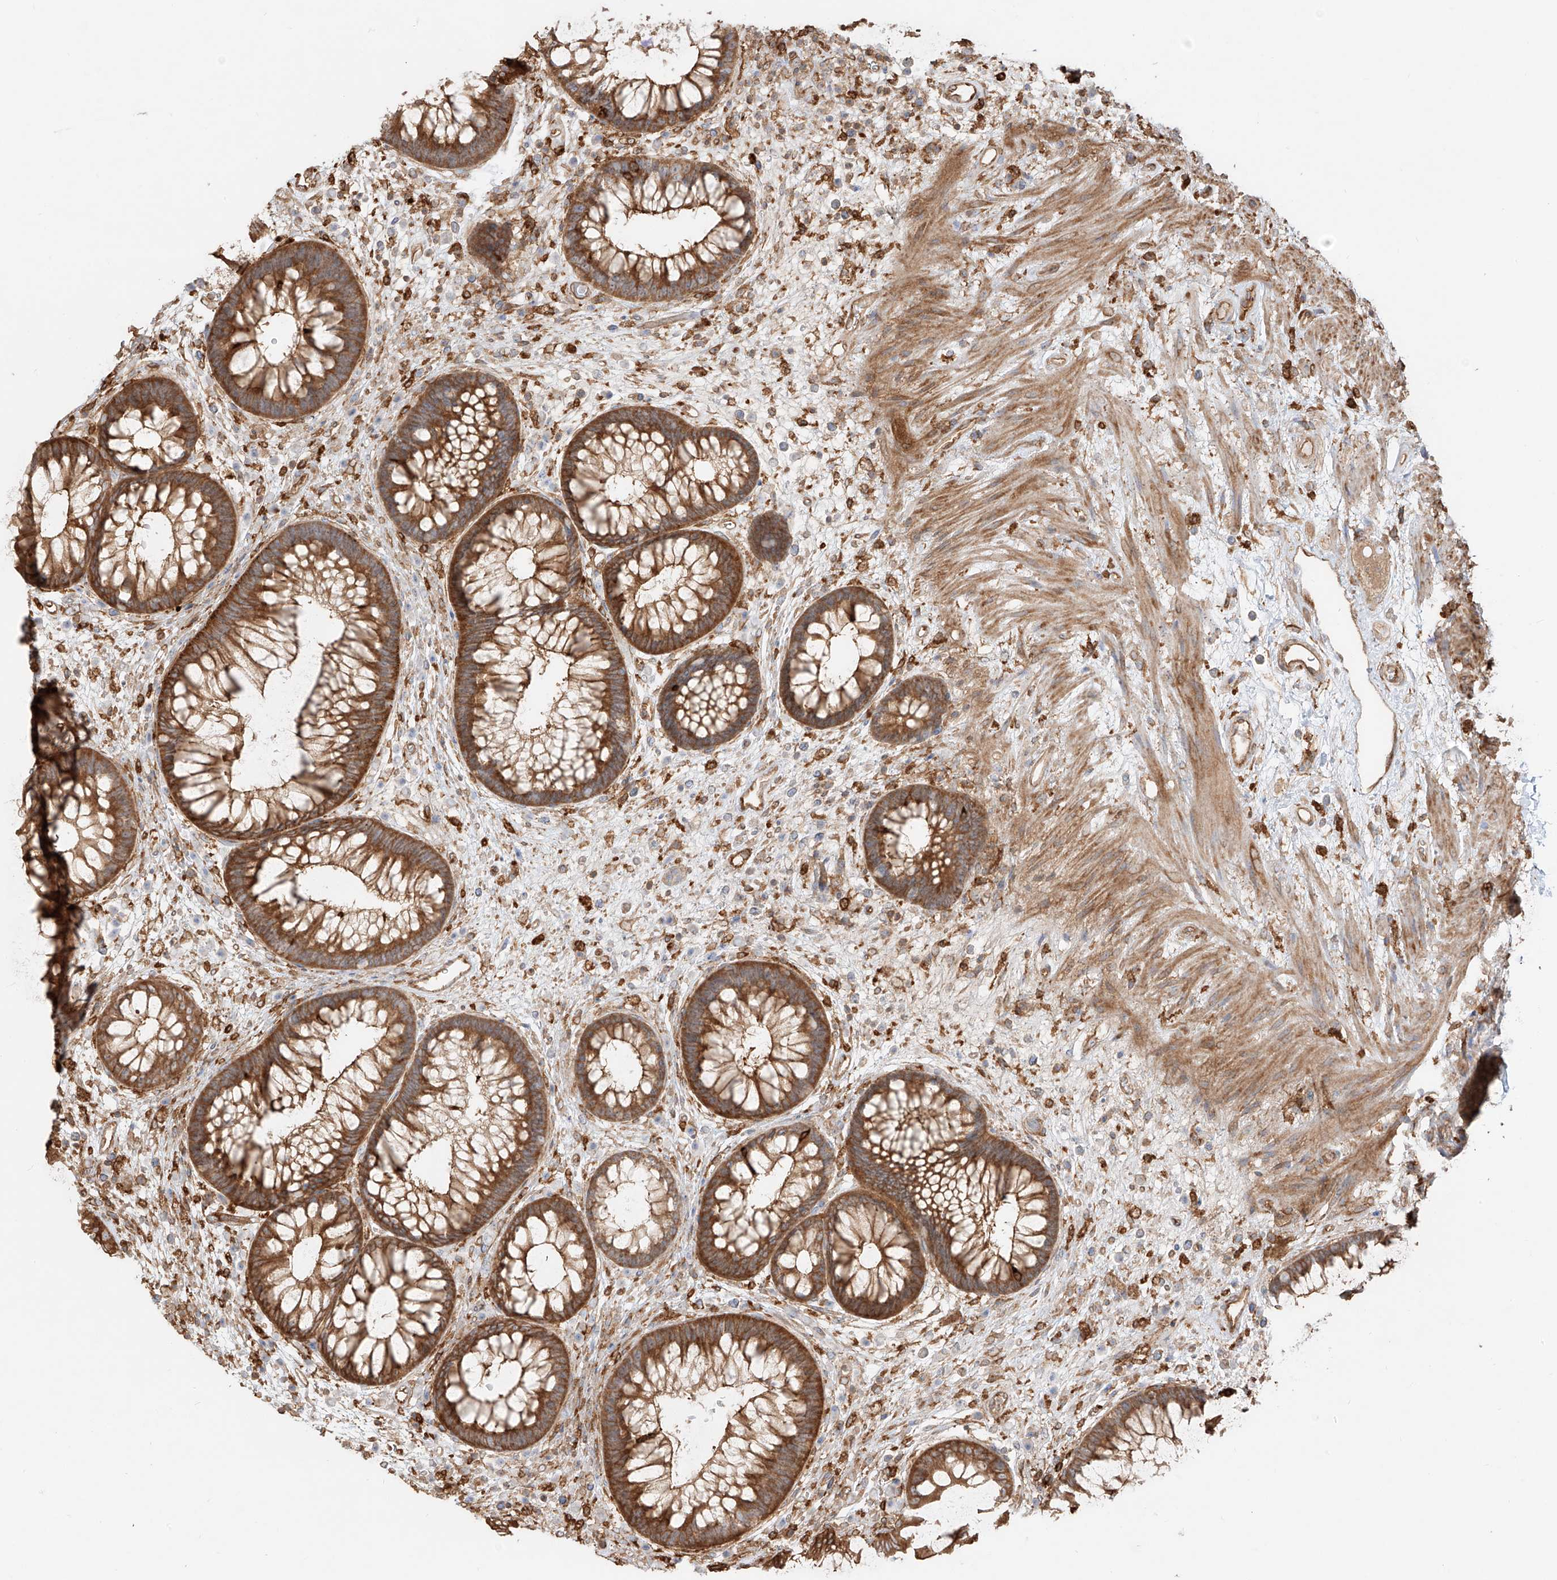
{"staining": {"intensity": "moderate", "quantity": ">75%", "location": "cytoplasmic/membranous"}, "tissue": "rectum", "cell_type": "Glandular cells", "image_type": "normal", "snomed": [{"axis": "morphology", "description": "Normal tissue, NOS"}, {"axis": "topography", "description": "Rectum"}], "caption": "Immunohistochemical staining of normal rectum exhibits moderate cytoplasmic/membranous protein expression in approximately >75% of glandular cells.", "gene": "SNX9", "patient": {"sex": "male", "age": 51}}